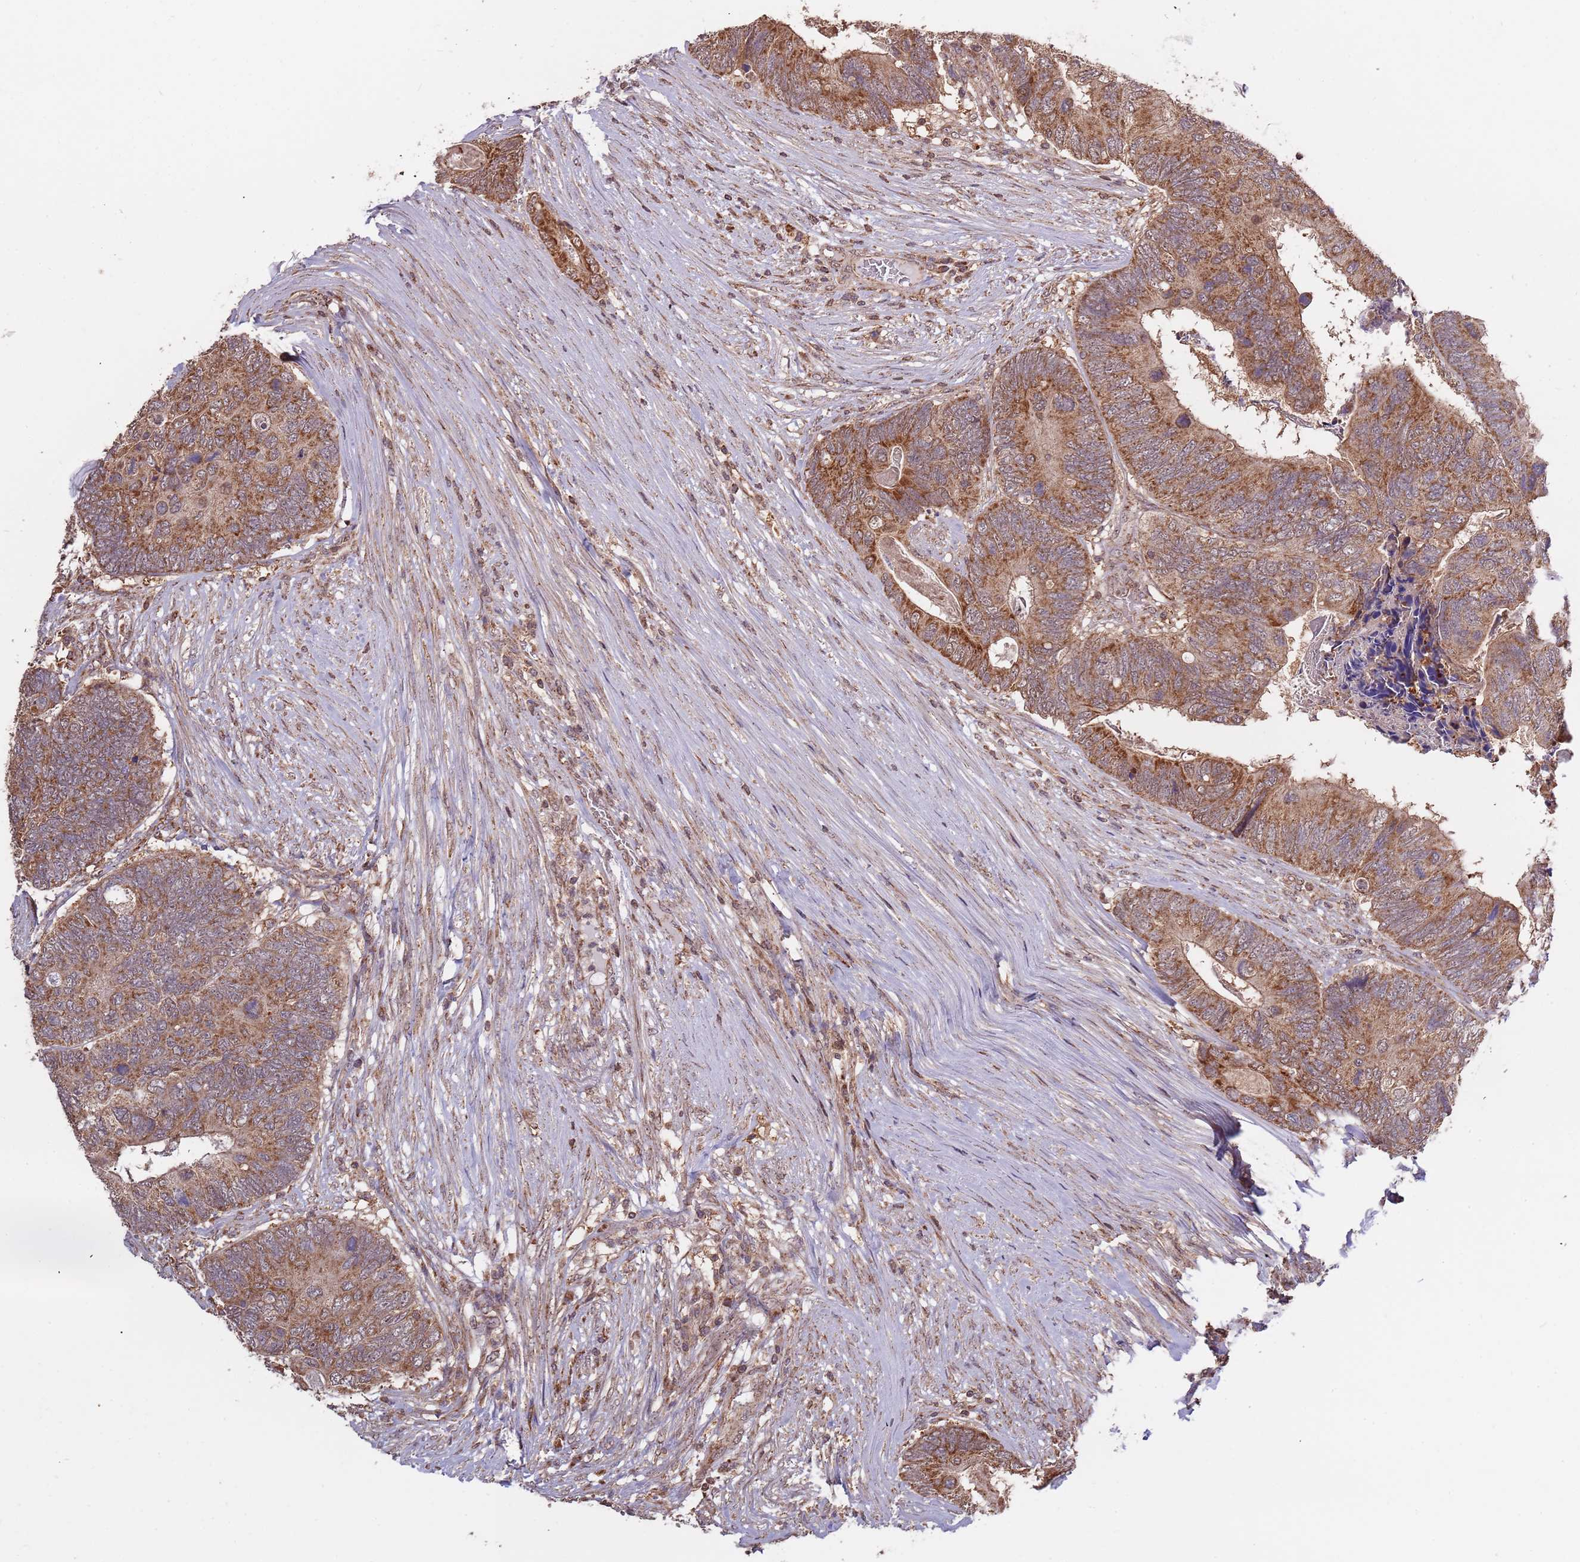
{"staining": {"intensity": "moderate", "quantity": ">75%", "location": "cytoplasmic/membranous"}, "tissue": "colorectal cancer", "cell_type": "Tumor cells", "image_type": "cancer", "snomed": [{"axis": "morphology", "description": "Adenocarcinoma, NOS"}, {"axis": "topography", "description": "Colon"}], "caption": "Immunohistochemical staining of colorectal adenocarcinoma displays medium levels of moderate cytoplasmic/membranous protein expression in approximately >75% of tumor cells. (Brightfield microscopy of DAB IHC at high magnification).", "gene": "IL17RD", "patient": {"sex": "female", "age": 67}}